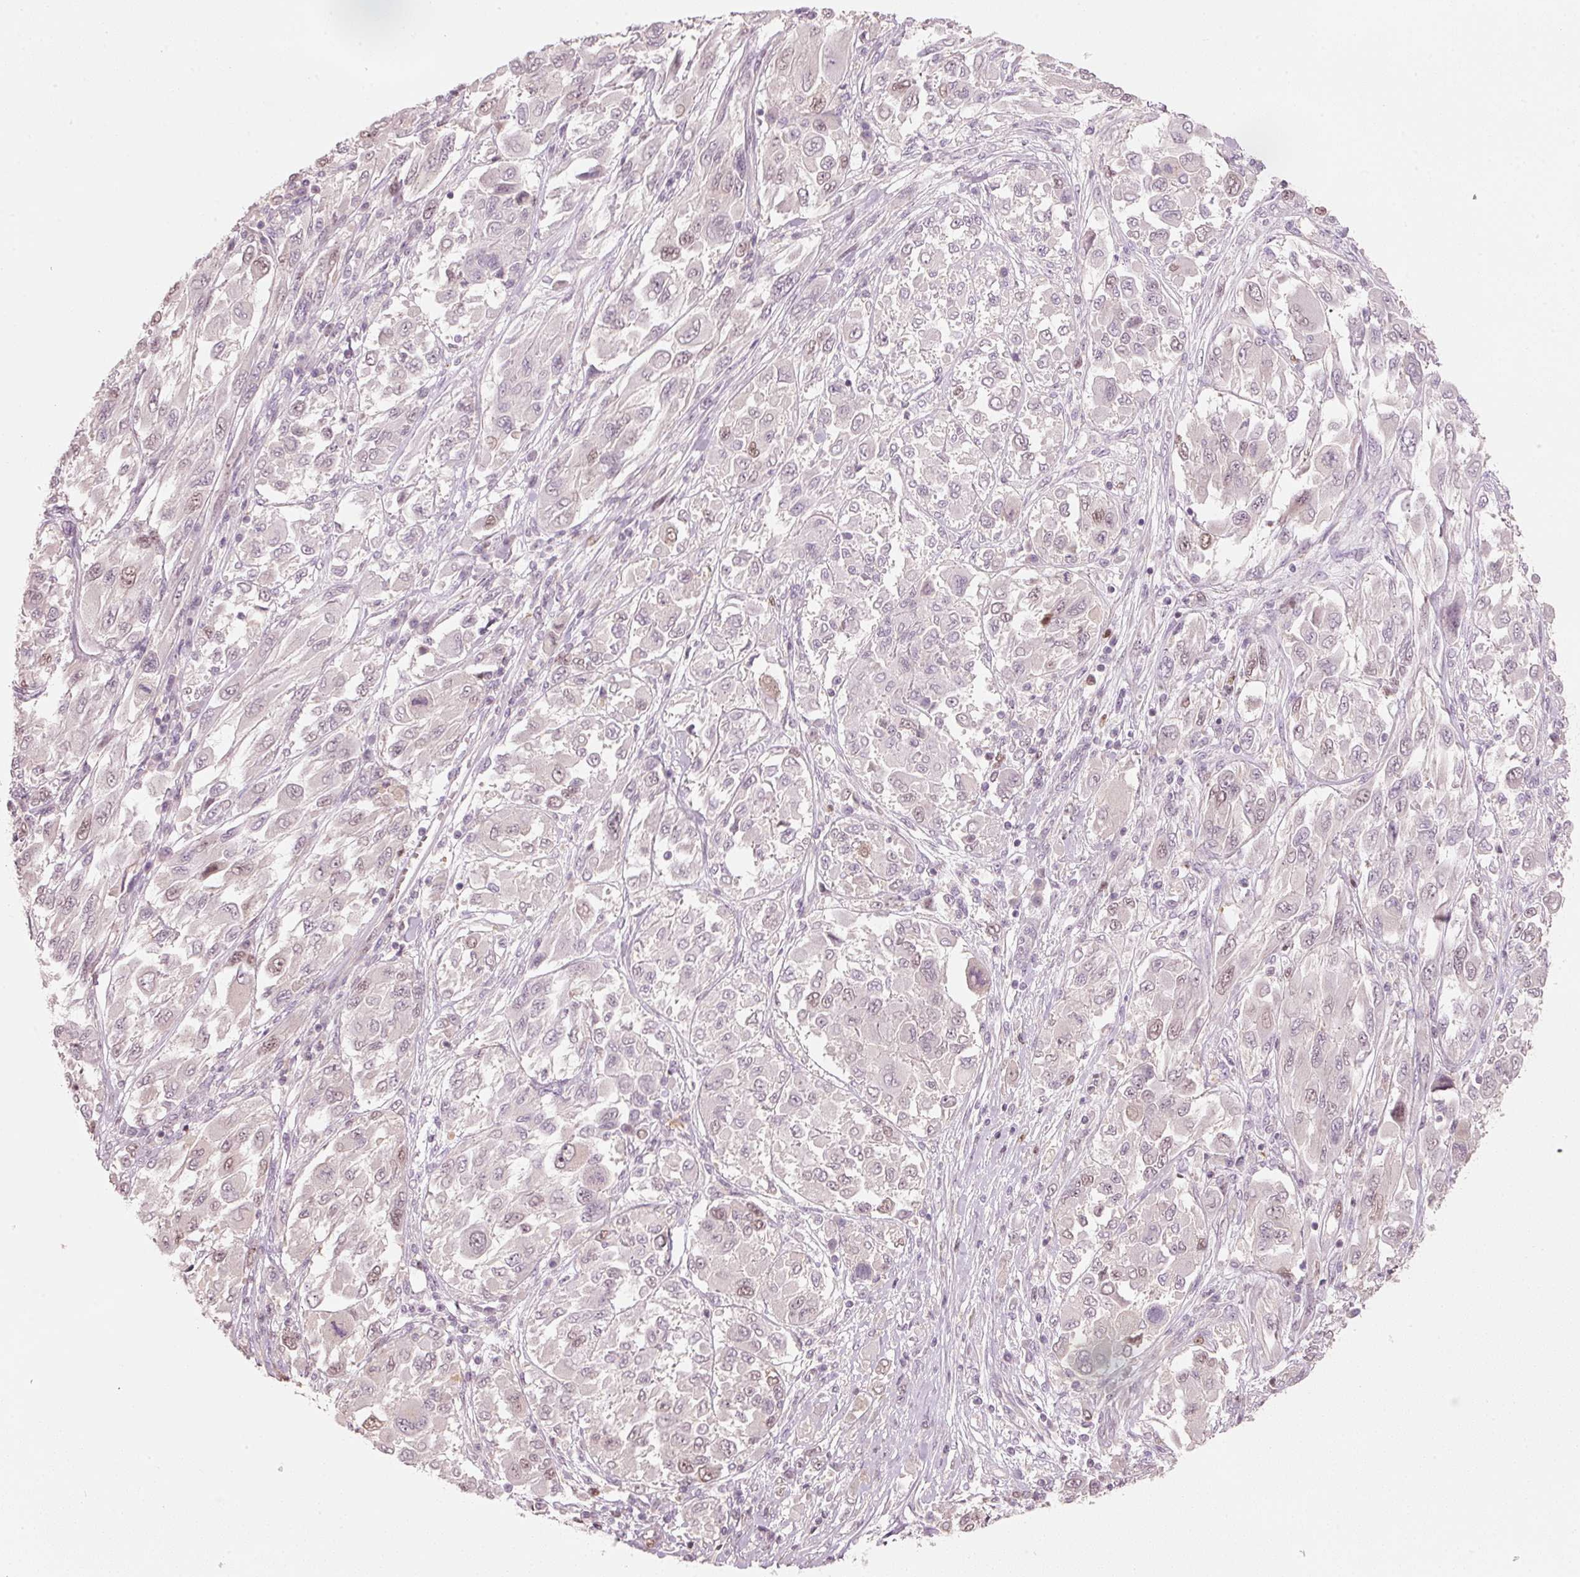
{"staining": {"intensity": "weak", "quantity": "<25%", "location": "nuclear"}, "tissue": "melanoma", "cell_type": "Tumor cells", "image_type": "cancer", "snomed": [{"axis": "morphology", "description": "Malignant melanoma, NOS"}, {"axis": "topography", "description": "Skin"}], "caption": "Tumor cells are negative for brown protein staining in melanoma.", "gene": "TREX2", "patient": {"sex": "female", "age": 91}}